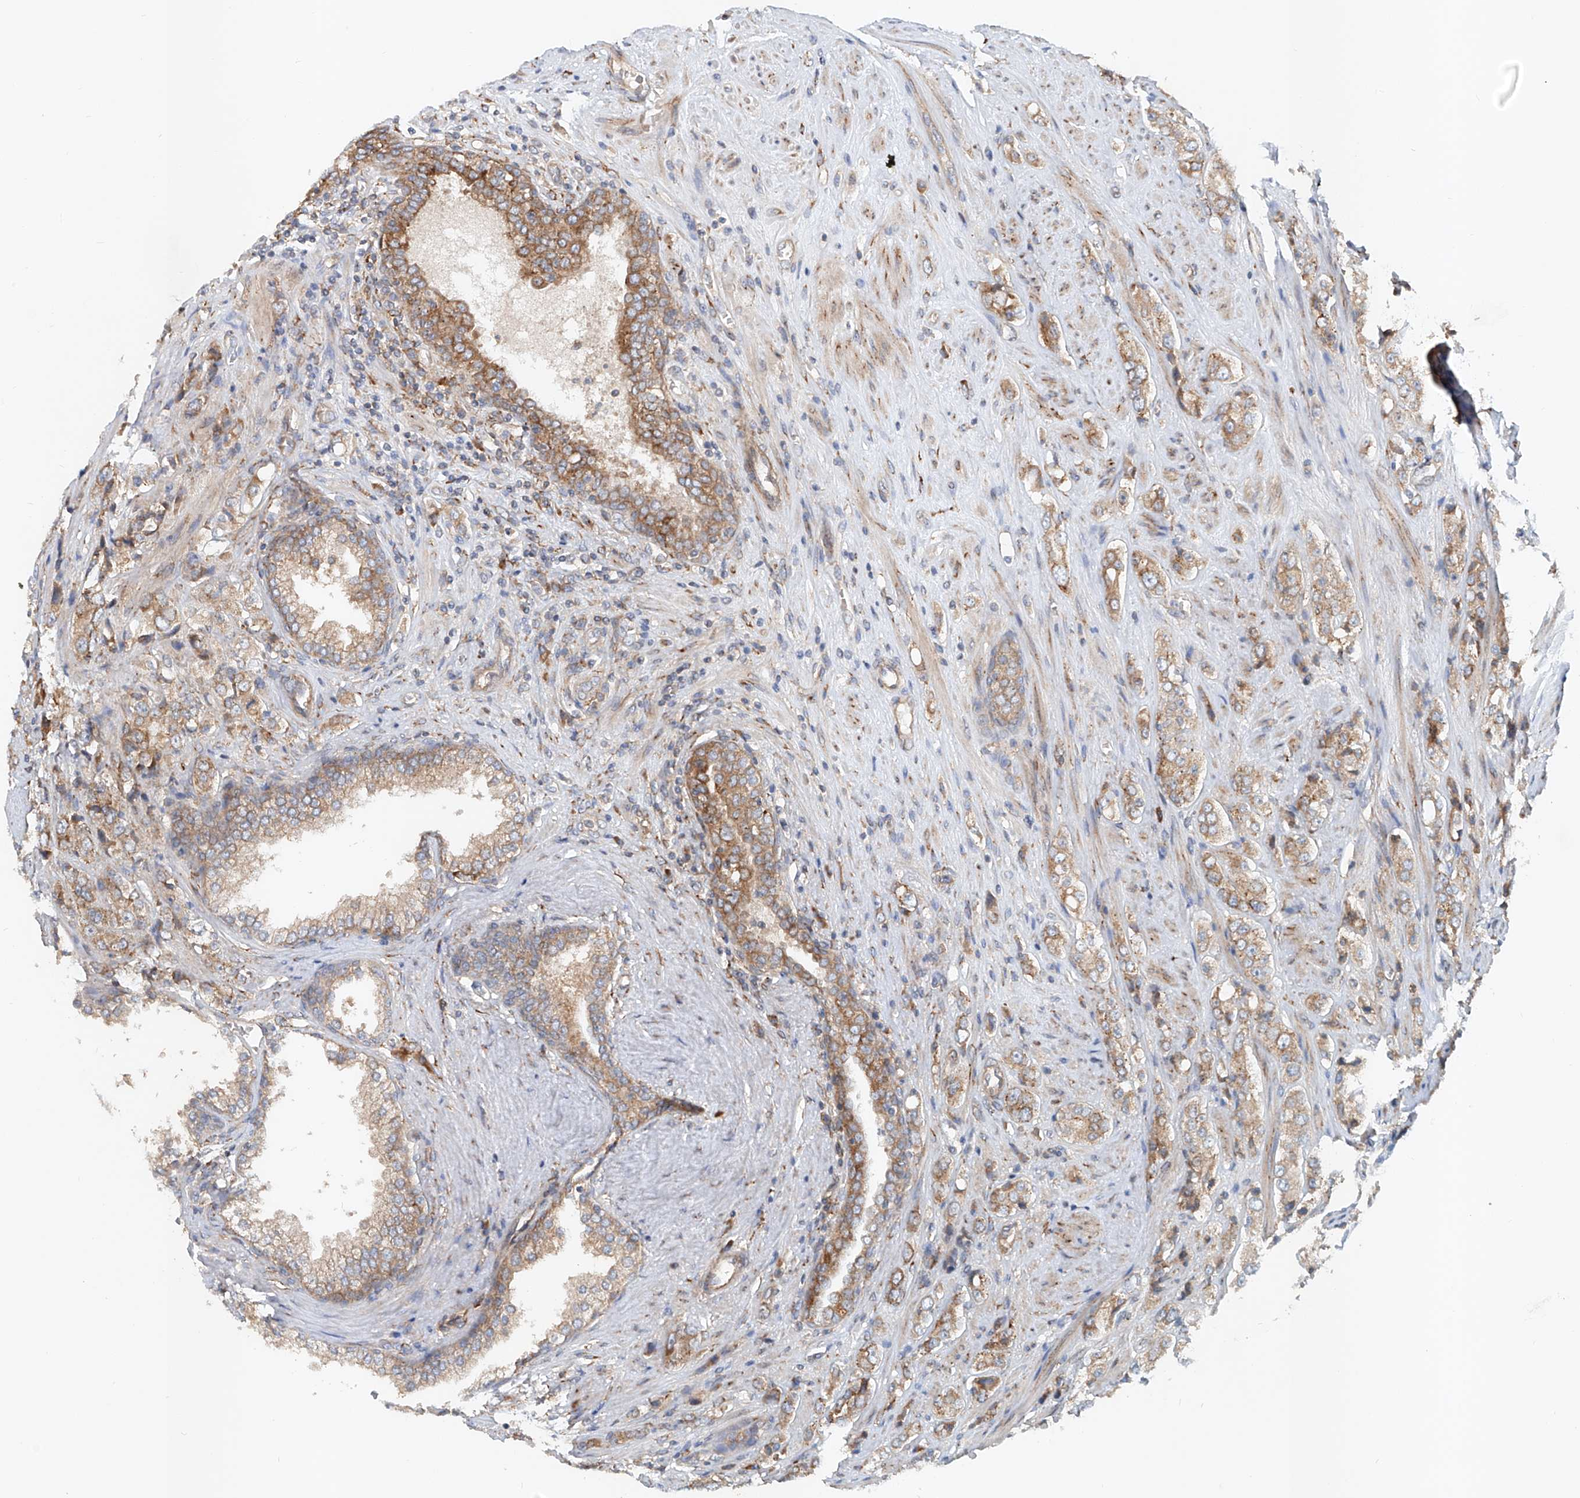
{"staining": {"intensity": "moderate", "quantity": "25%-75%", "location": "cytoplasmic/membranous"}, "tissue": "prostate cancer", "cell_type": "Tumor cells", "image_type": "cancer", "snomed": [{"axis": "morphology", "description": "Adenocarcinoma, High grade"}, {"axis": "topography", "description": "Prostate"}], "caption": "Protein positivity by immunohistochemistry (IHC) demonstrates moderate cytoplasmic/membranous positivity in about 25%-75% of tumor cells in prostate cancer.", "gene": "SNAP29", "patient": {"sex": "male", "age": 61}}